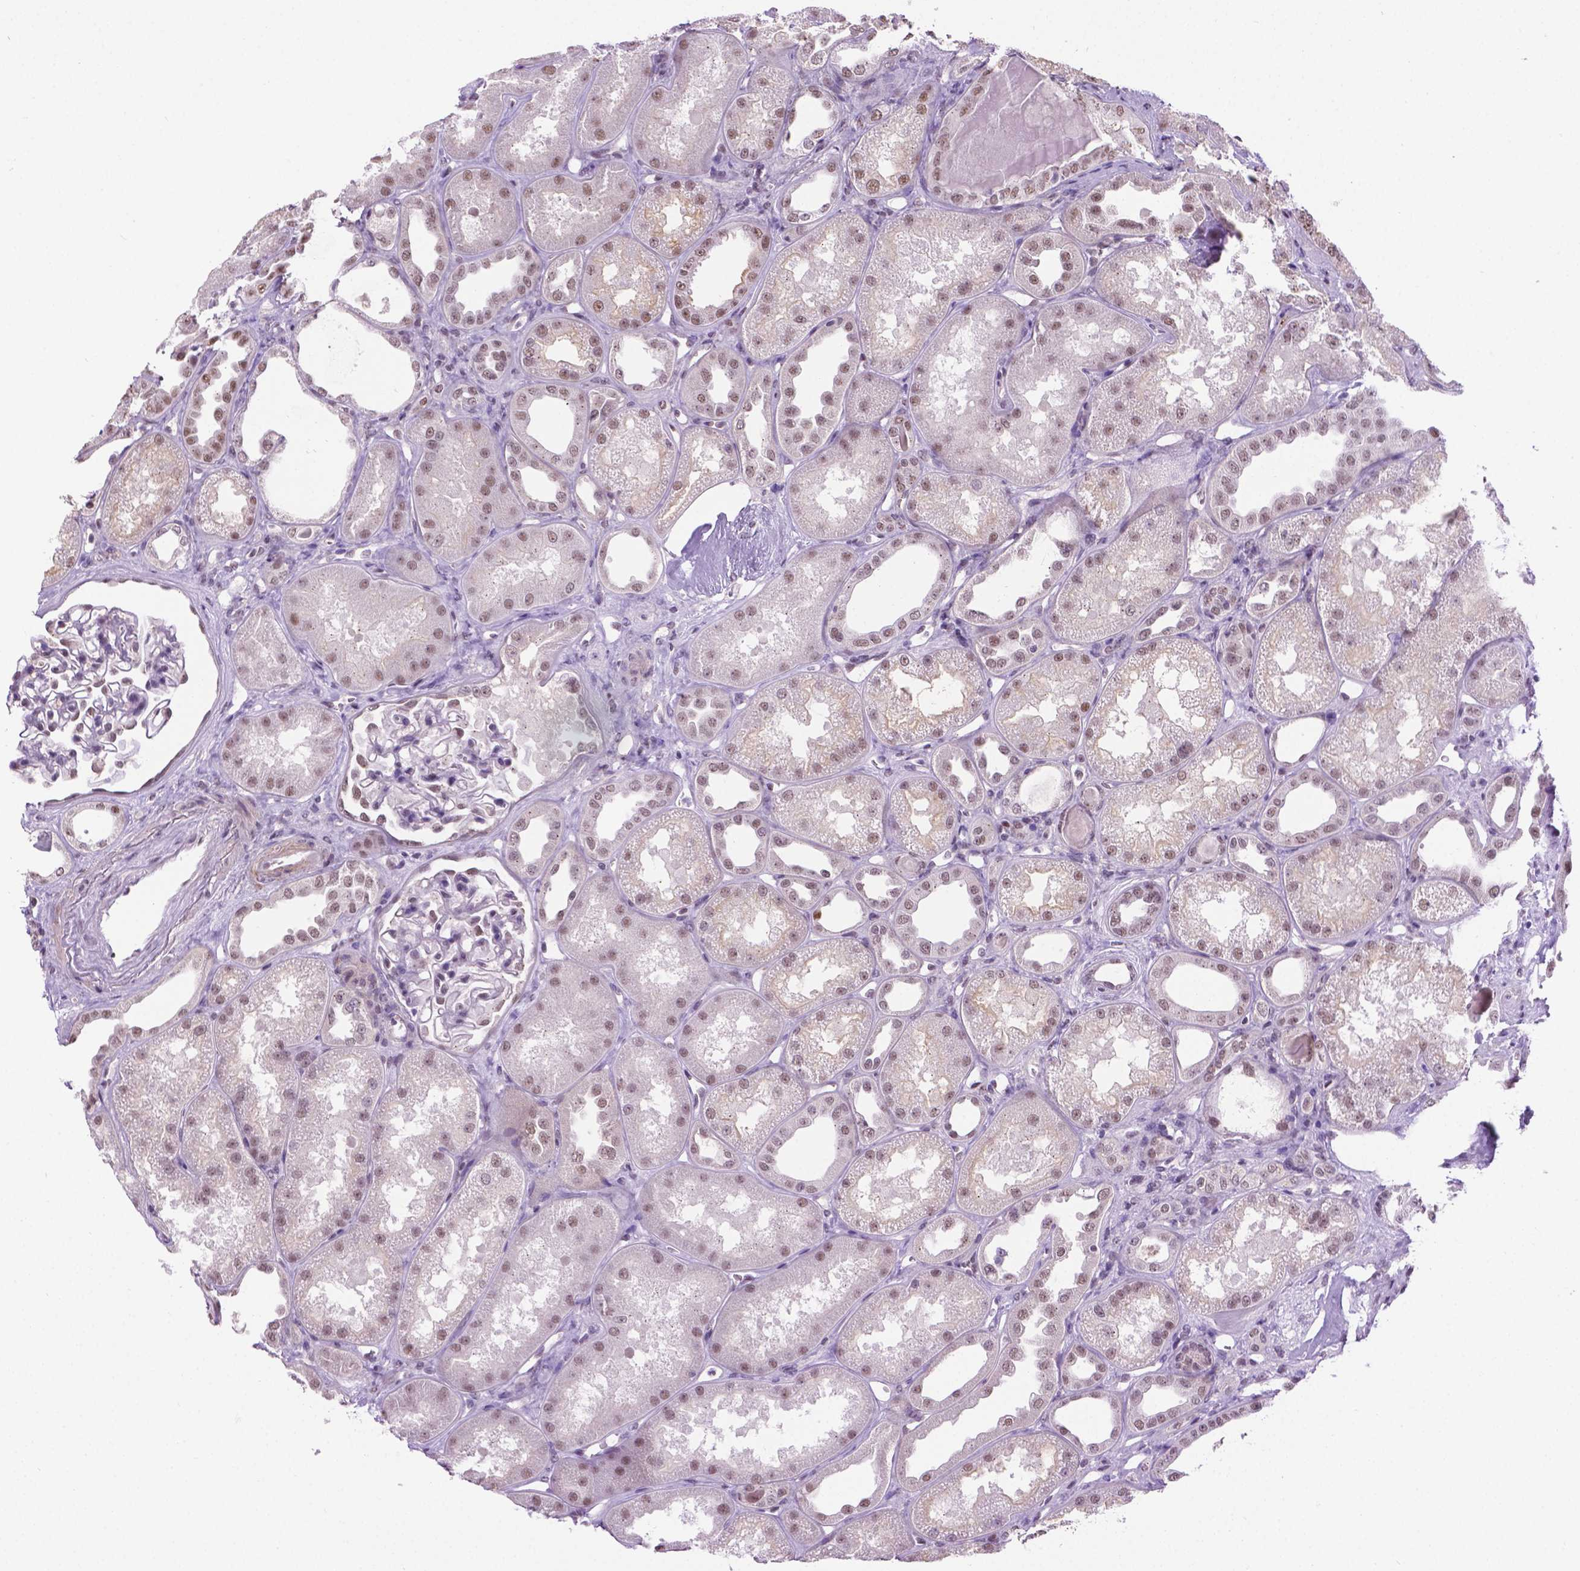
{"staining": {"intensity": "weak", "quantity": "<25%", "location": "nuclear"}, "tissue": "kidney", "cell_type": "Cells in glomeruli", "image_type": "normal", "snomed": [{"axis": "morphology", "description": "Normal tissue, NOS"}, {"axis": "topography", "description": "Kidney"}], "caption": "This is an immunohistochemistry (IHC) histopathology image of benign kidney. There is no staining in cells in glomeruli.", "gene": "ABI2", "patient": {"sex": "male", "age": 61}}